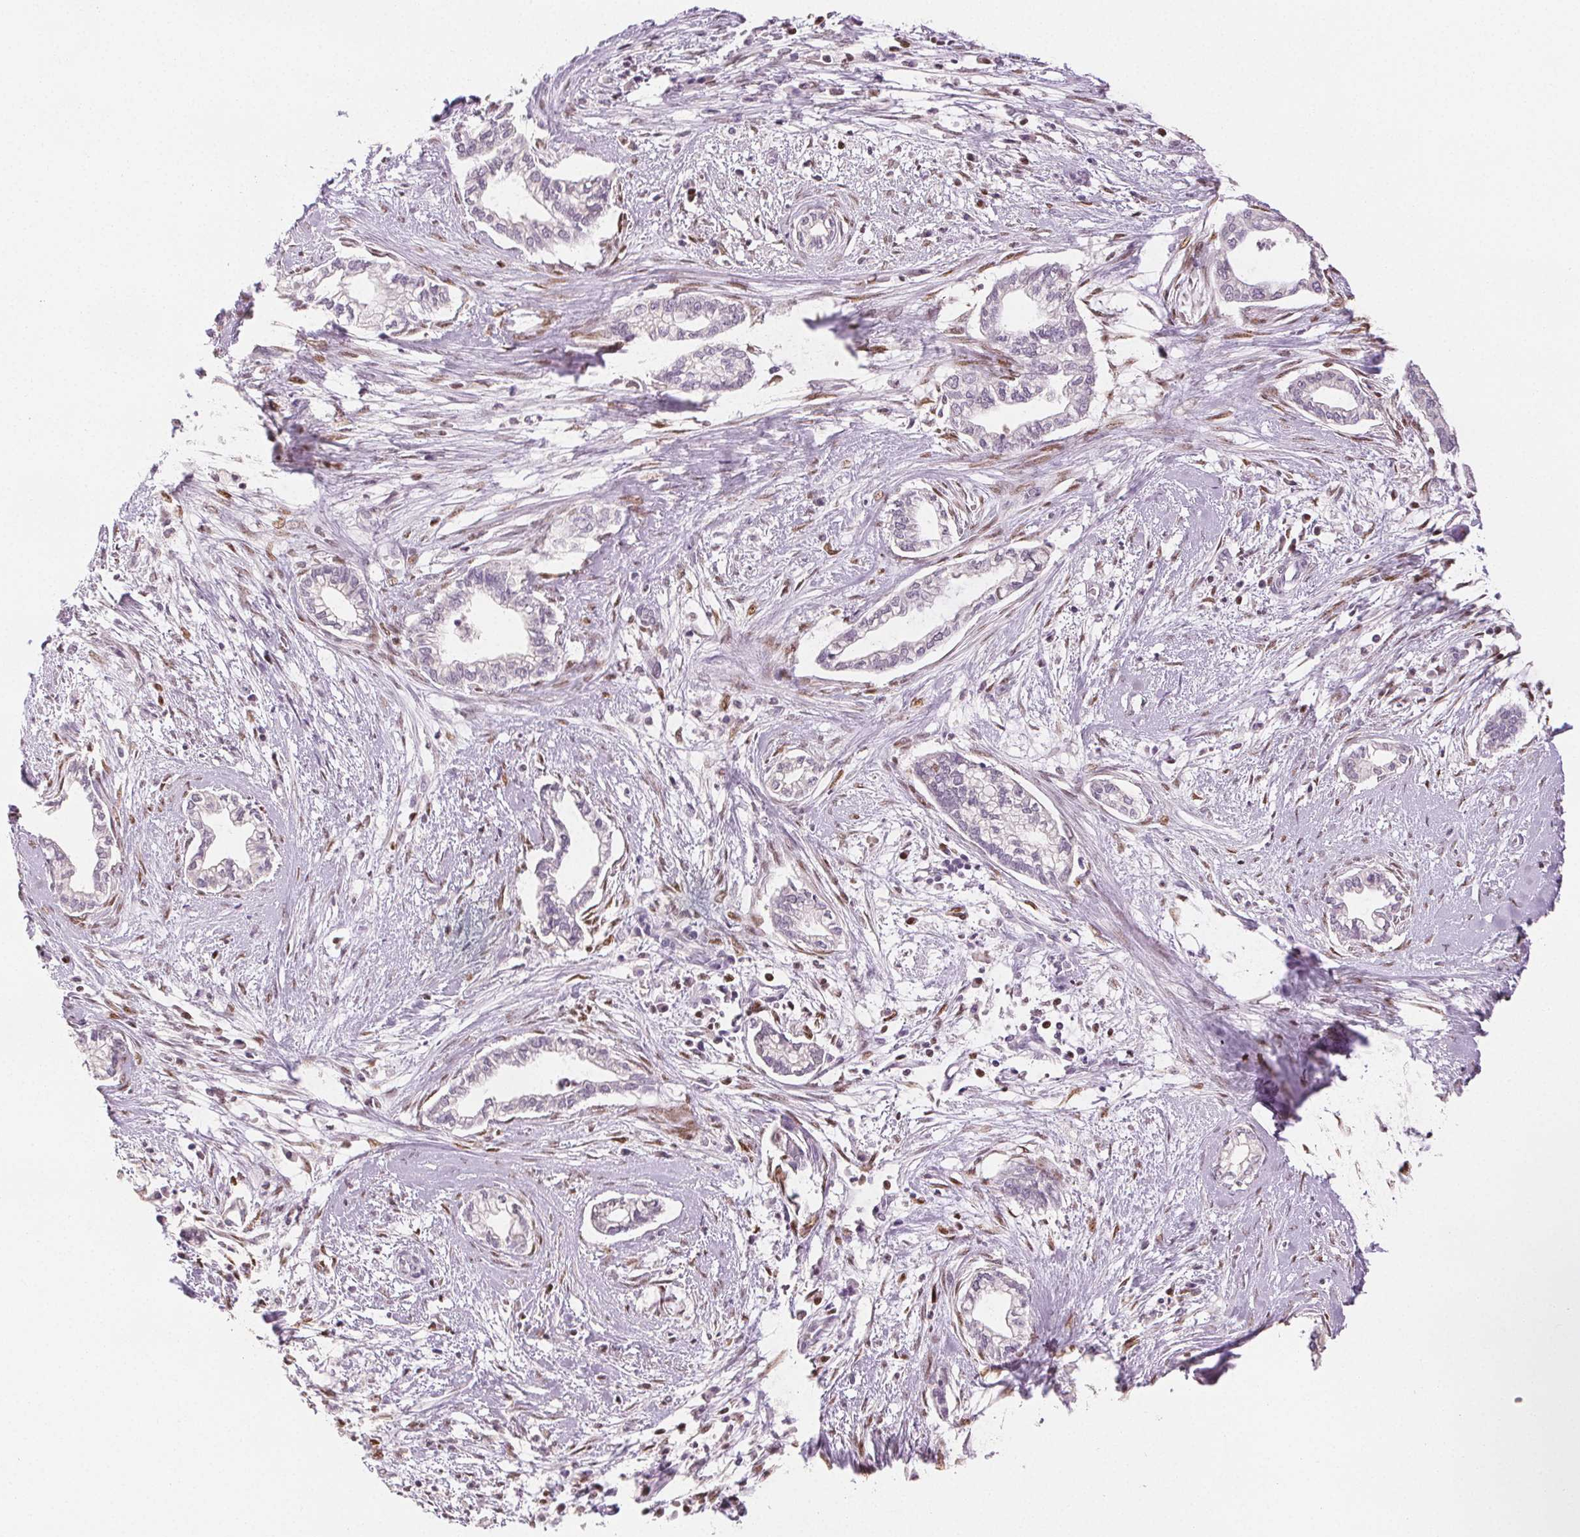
{"staining": {"intensity": "negative", "quantity": "none", "location": "none"}, "tissue": "cervical cancer", "cell_type": "Tumor cells", "image_type": "cancer", "snomed": [{"axis": "morphology", "description": "Adenocarcinoma, NOS"}, {"axis": "topography", "description": "Cervix"}], "caption": "There is no significant expression in tumor cells of cervical adenocarcinoma.", "gene": "RUNX2", "patient": {"sex": "female", "age": 62}}